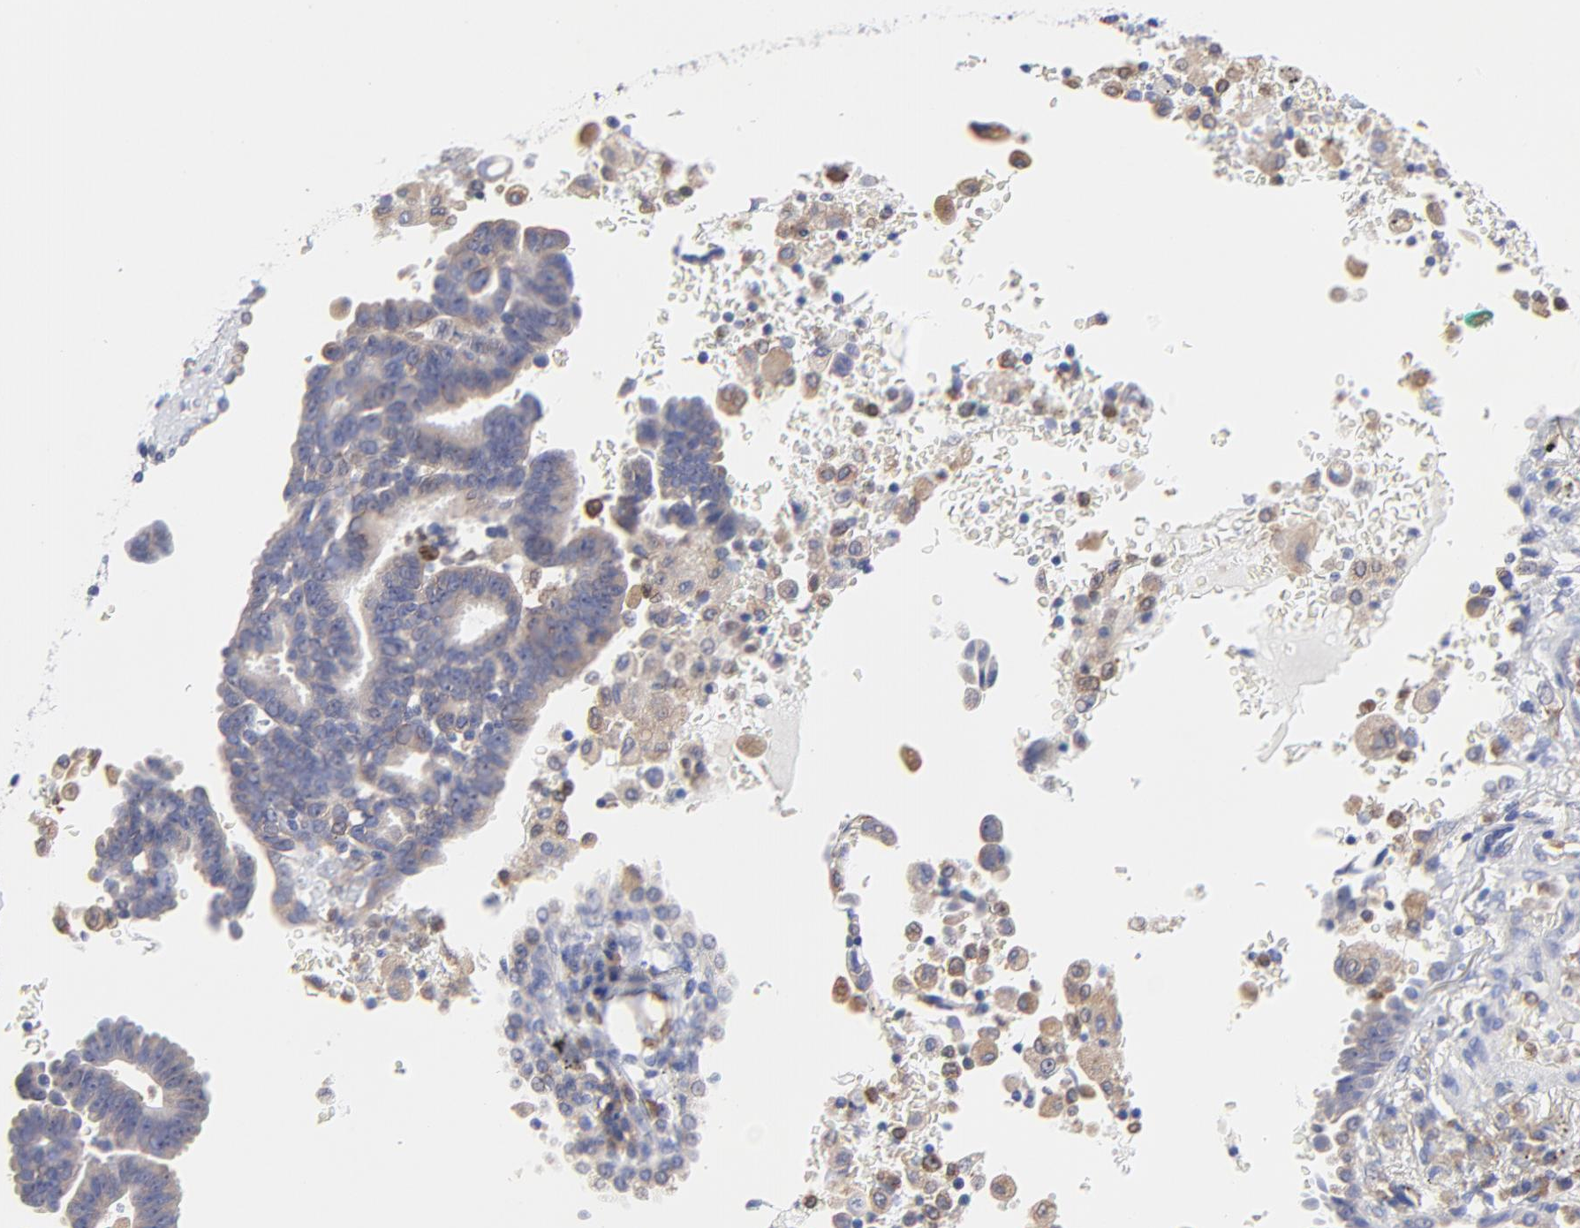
{"staining": {"intensity": "weak", "quantity": ">75%", "location": "cytoplasmic/membranous"}, "tissue": "lung cancer", "cell_type": "Tumor cells", "image_type": "cancer", "snomed": [{"axis": "morphology", "description": "Adenocarcinoma, NOS"}, {"axis": "topography", "description": "Lung"}], "caption": "Immunohistochemistry (IHC) photomicrograph of human lung adenocarcinoma stained for a protein (brown), which shows low levels of weak cytoplasmic/membranous expression in approximately >75% of tumor cells.", "gene": "MOSPD2", "patient": {"sex": "female", "age": 64}}